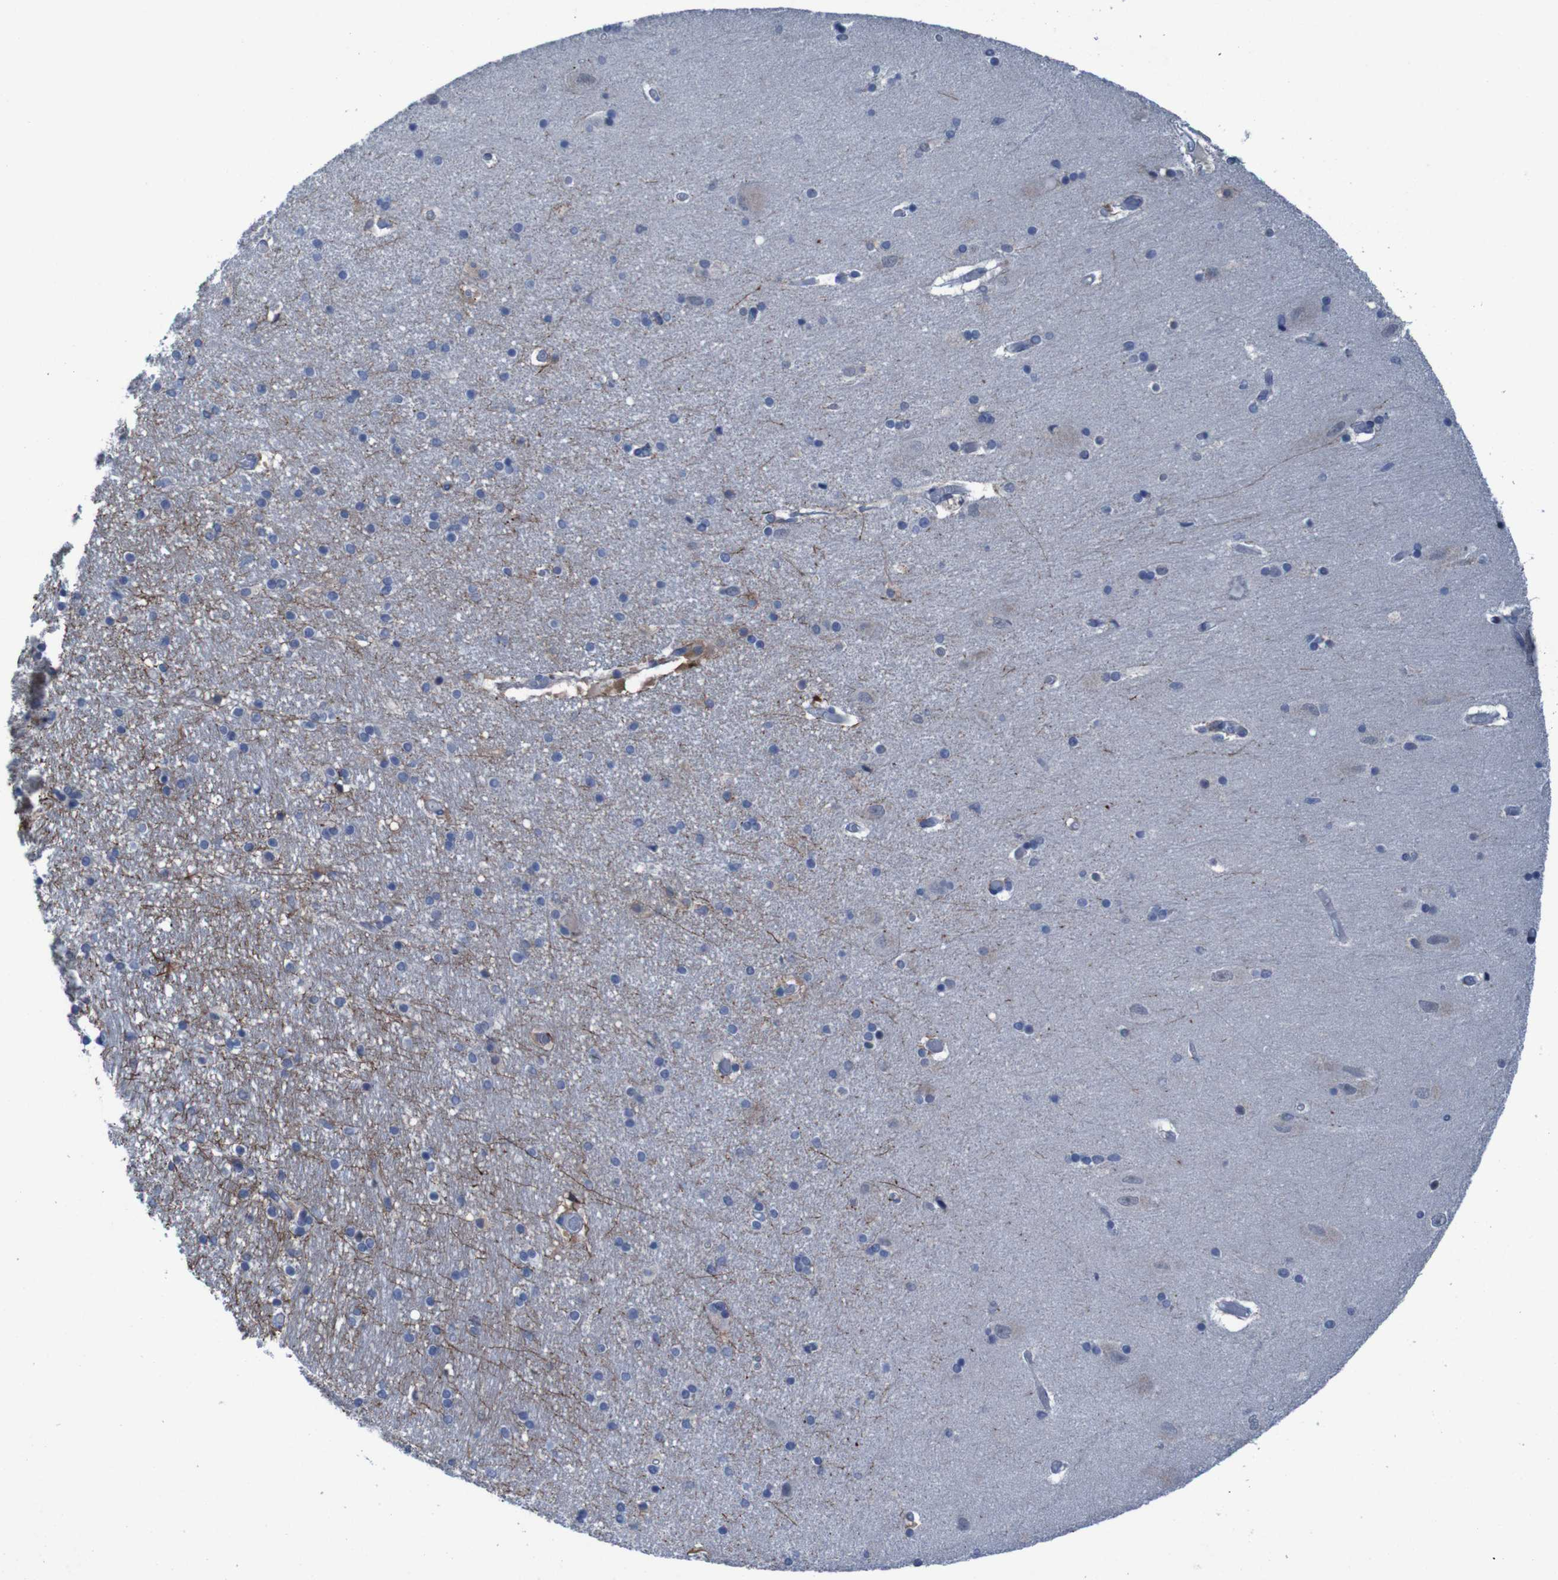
{"staining": {"intensity": "negative", "quantity": "none", "location": "none"}, "tissue": "hippocampus", "cell_type": "Glial cells", "image_type": "normal", "snomed": [{"axis": "morphology", "description": "Normal tissue, NOS"}, {"axis": "topography", "description": "Hippocampus"}], "caption": "Glial cells are negative for protein expression in benign human hippocampus. The staining was performed using DAB (3,3'-diaminobenzidine) to visualize the protein expression in brown, while the nuclei were stained in blue with hematoxylin (Magnification: 20x).", "gene": "CLDN18", "patient": {"sex": "female", "age": 54}}